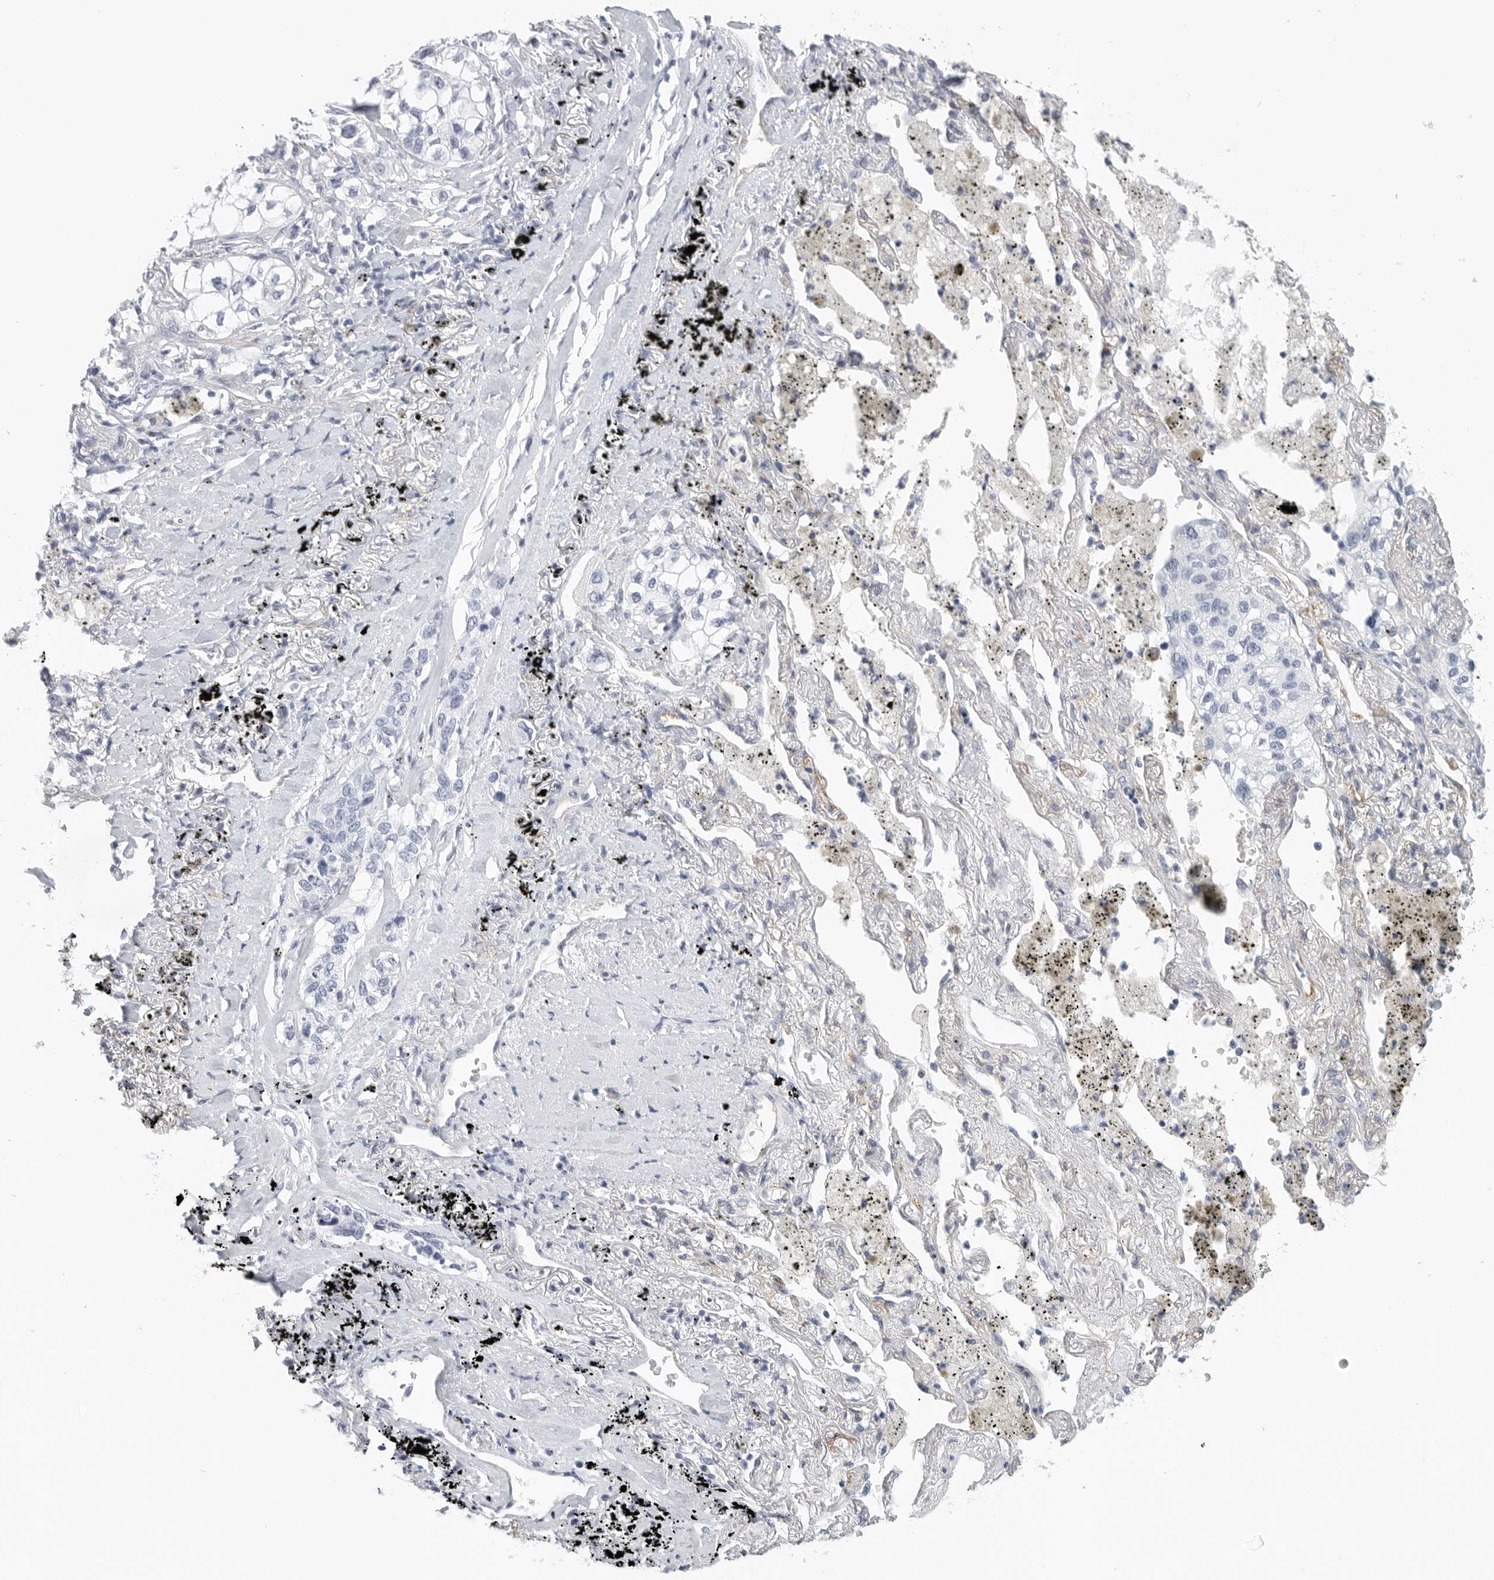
{"staining": {"intensity": "negative", "quantity": "none", "location": "none"}, "tissue": "lung cancer", "cell_type": "Tumor cells", "image_type": "cancer", "snomed": [{"axis": "morphology", "description": "Adenocarcinoma, NOS"}, {"axis": "topography", "description": "Lung"}], "caption": "The image shows no significant positivity in tumor cells of lung cancer (adenocarcinoma). (Immunohistochemistry, brightfield microscopy, high magnification).", "gene": "TNR", "patient": {"sex": "male", "age": 63}}